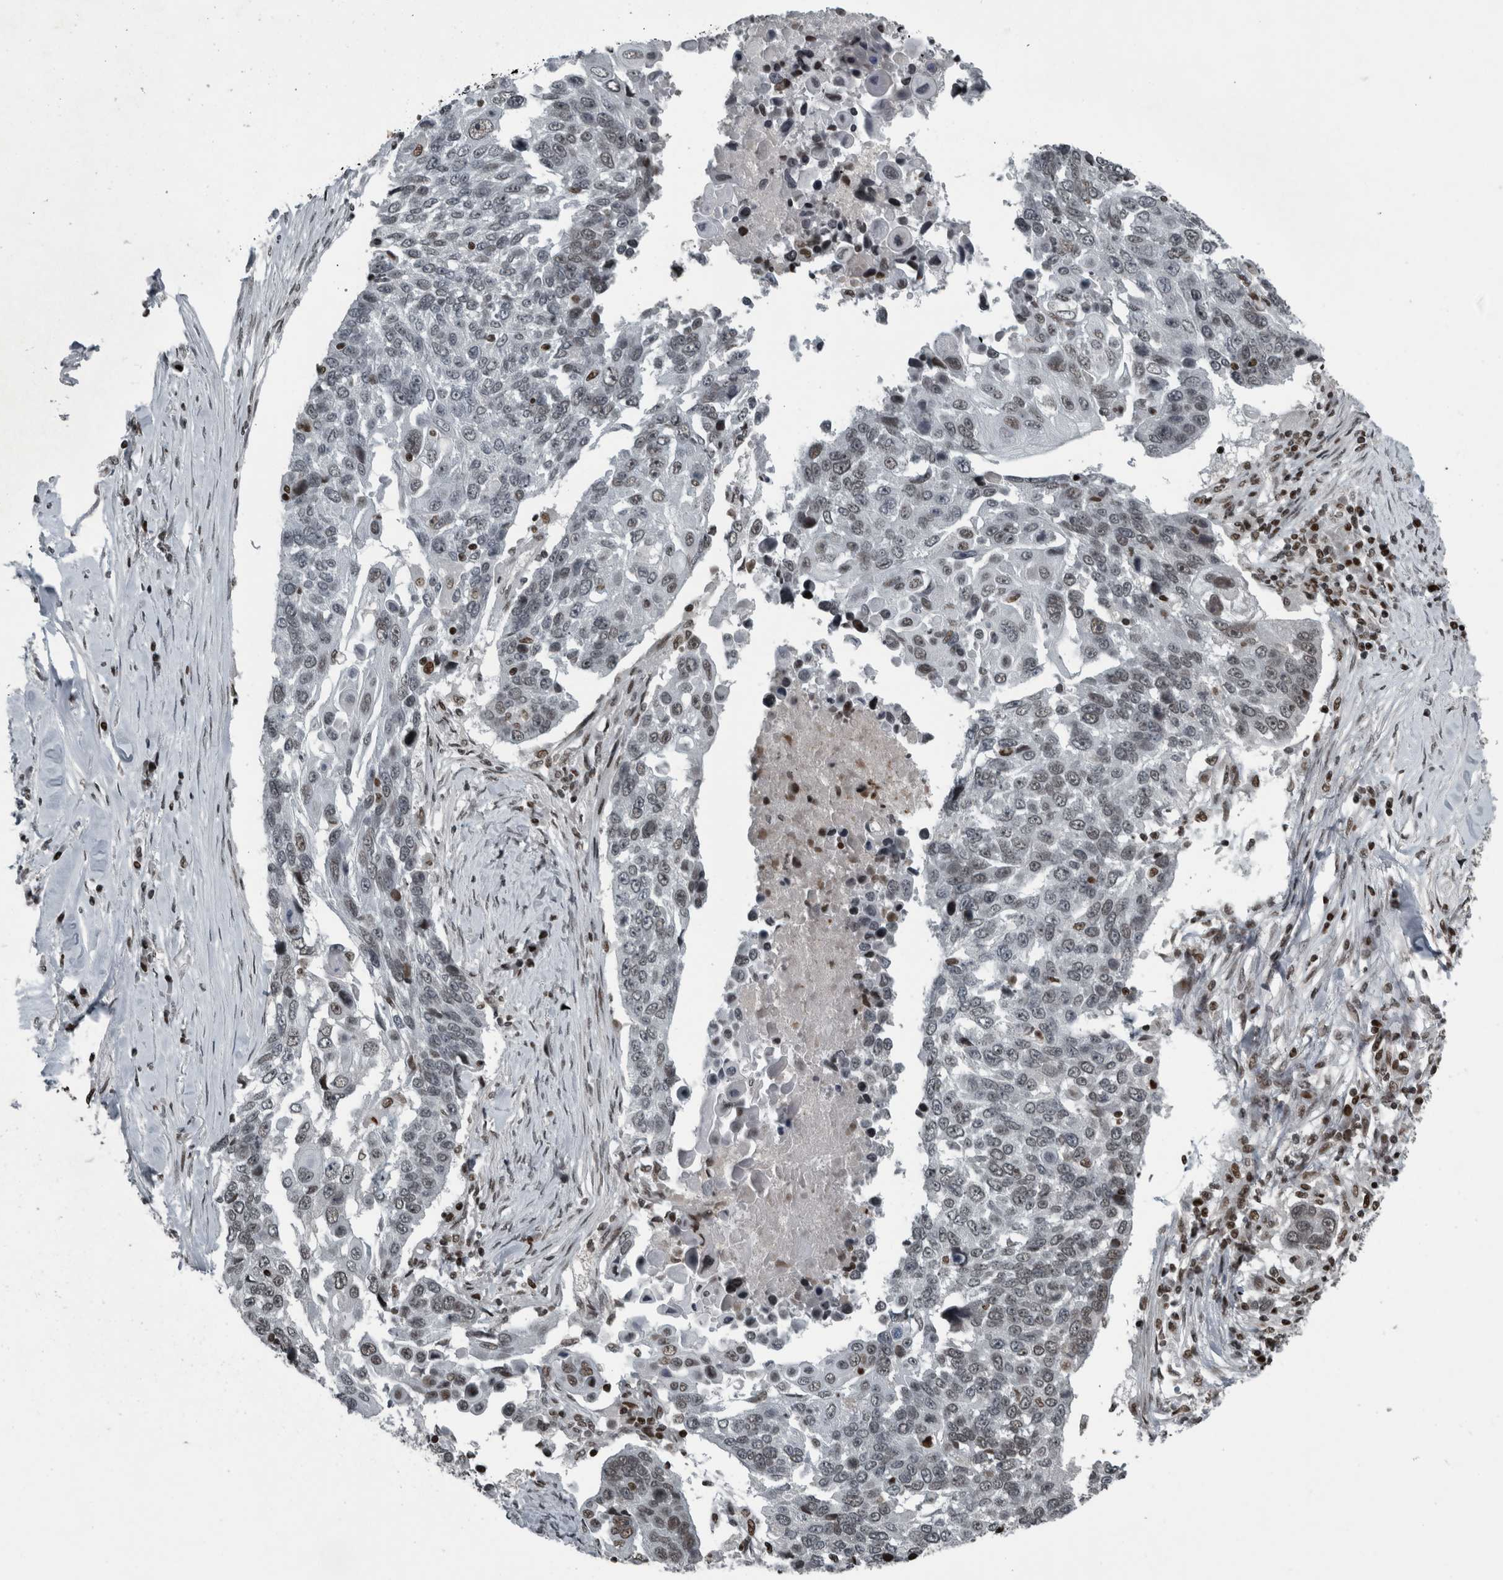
{"staining": {"intensity": "weak", "quantity": "25%-75%", "location": "nuclear"}, "tissue": "lung cancer", "cell_type": "Tumor cells", "image_type": "cancer", "snomed": [{"axis": "morphology", "description": "Squamous cell carcinoma, NOS"}, {"axis": "topography", "description": "Lung"}], "caption": "IHC (DAB (3,3'-diaminobenzidine)) staining of human lung squamous cell carcinoma displays weak nuclear protein expression in approximately 25%-75% of tumor cells.", "gene": "UNC50", "patient": {"sex": "male", "age": 66}}